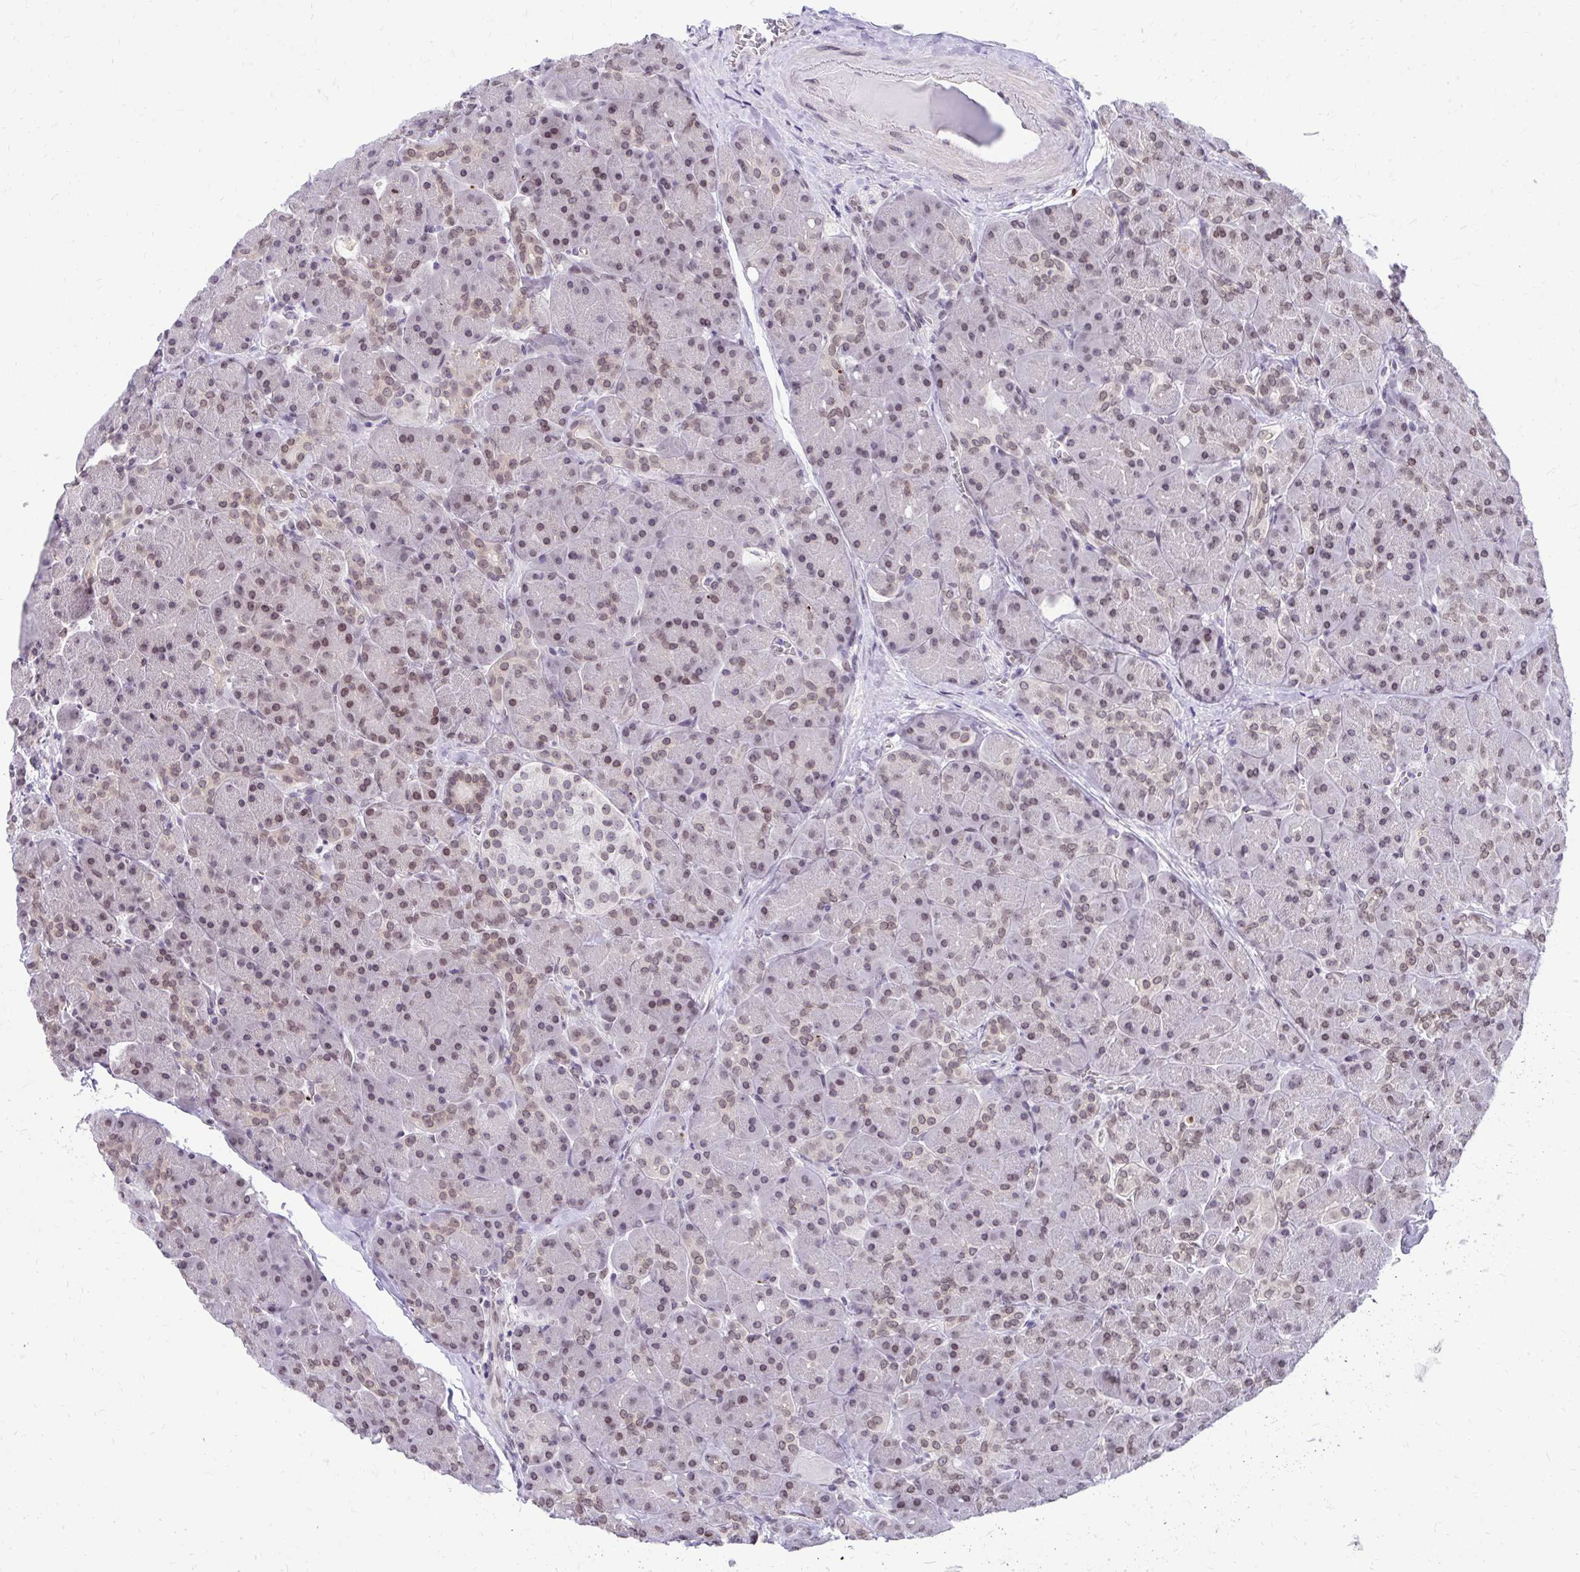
{"staining": {"intensity": "moderate", "quantity": ">75%", "location": "nuclear"}, "tissue": "pancreas", "cell_type": "Exocrine glandular cells", "image_type": "normal", "snomed": [{"axis": "morphology", "description": "Normal tissue, NOS"}, {"axis": "topography", "description": "Pancreas"}], "caption": "Immunohistochemistry (IHC) of benign pancreas reveals medium levels of moderate nuclear positivity in approximately >75% of exocrine glandular cells.", "gene": "BANF1", "patient": {"sex": "male", "age": 55}}